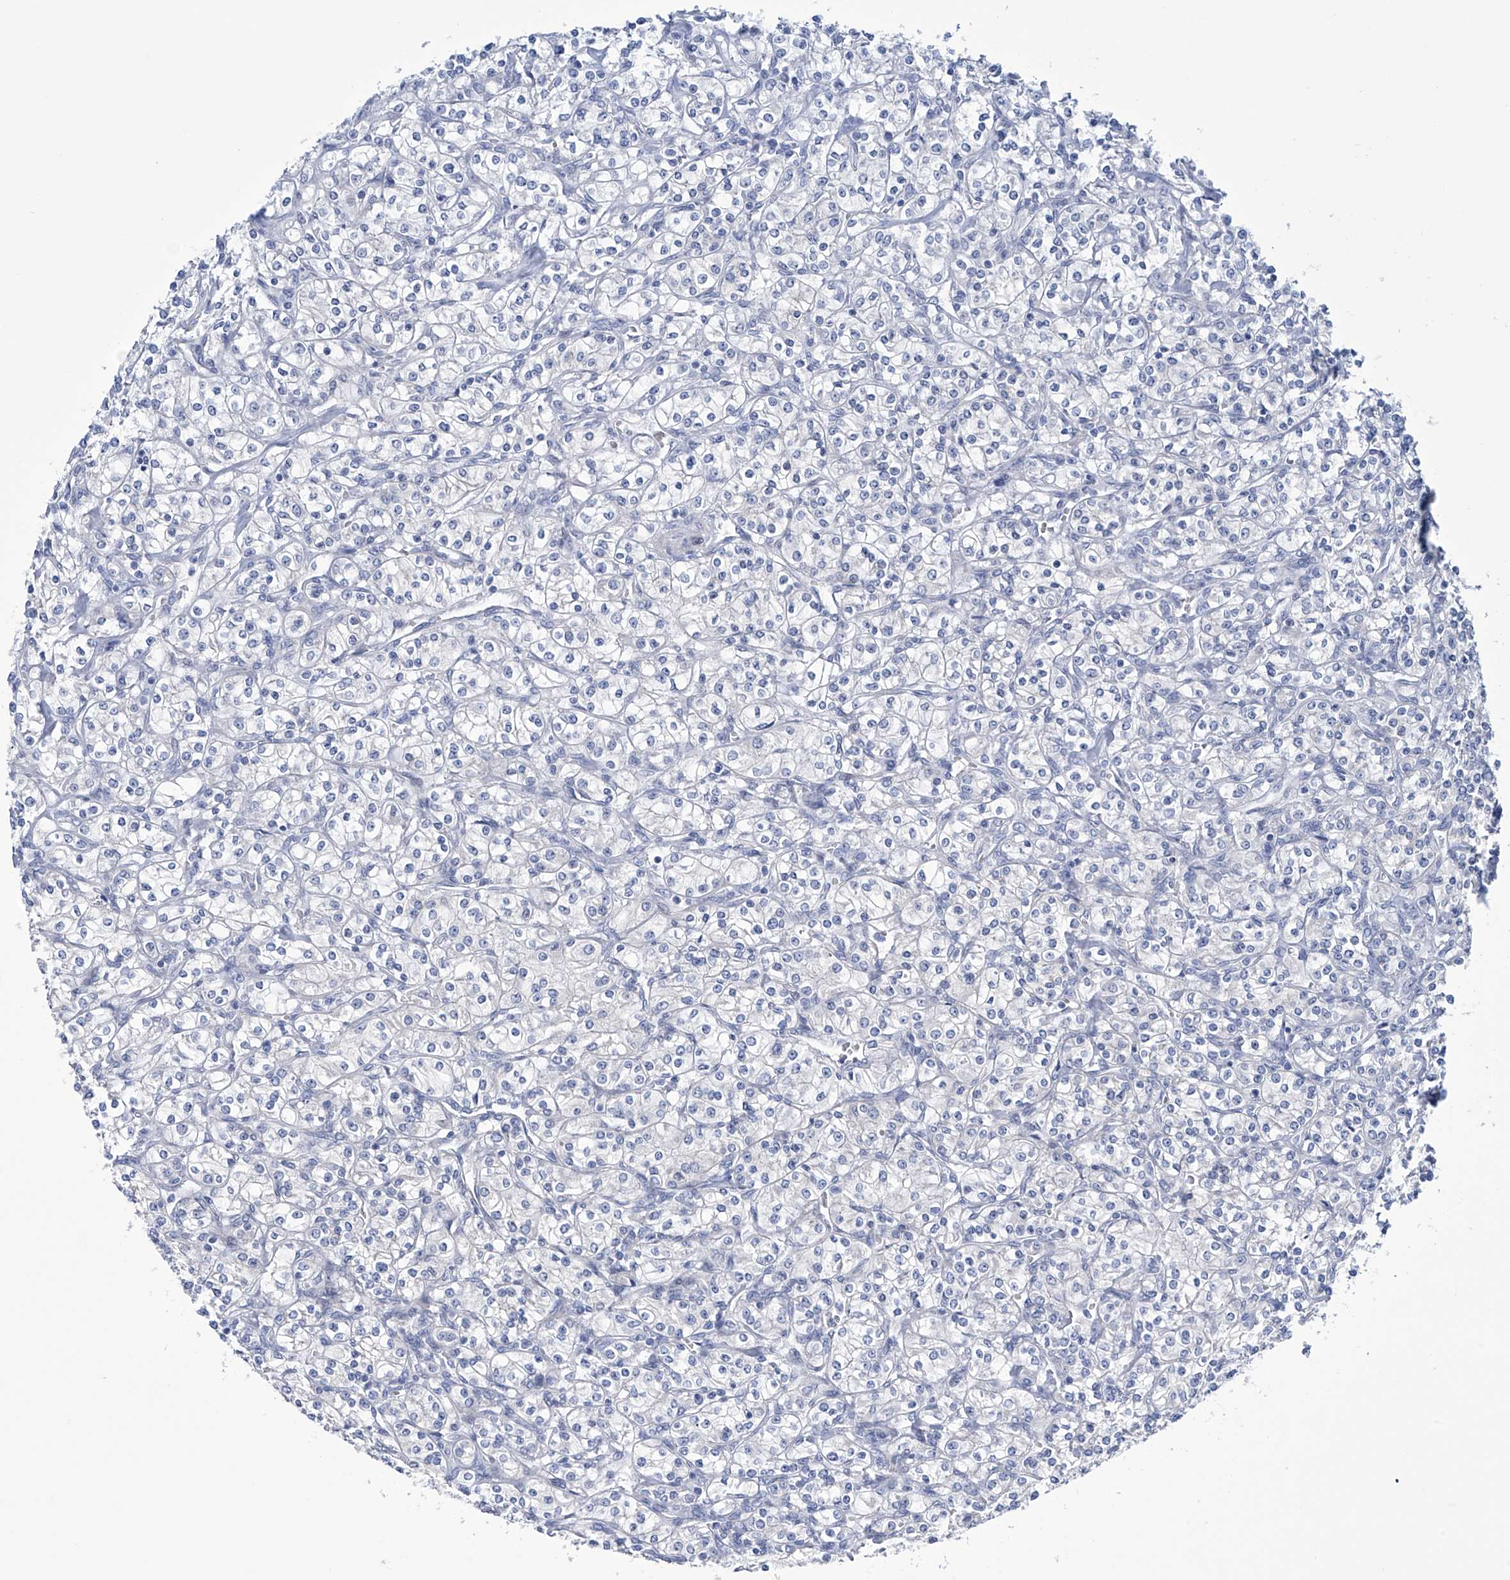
{"staining": {"intensity": "negative", "quantity": "none", "location": "none"}, "tissue": "renal cancer", "cell_type": "Tumor cells", "image_type": "cancer", "snomed": [{"axis": "morphology", "description": "Adenocarcinoma, NOS"}, {"axis": "topography", "description": "Kidney"}], "caption": "DAB immunohistochemical staining of human renal cancer displays no significant expression in tumor cells.", "gene": "TRIM60", "patient": {"sex": "male", "age": 77}}